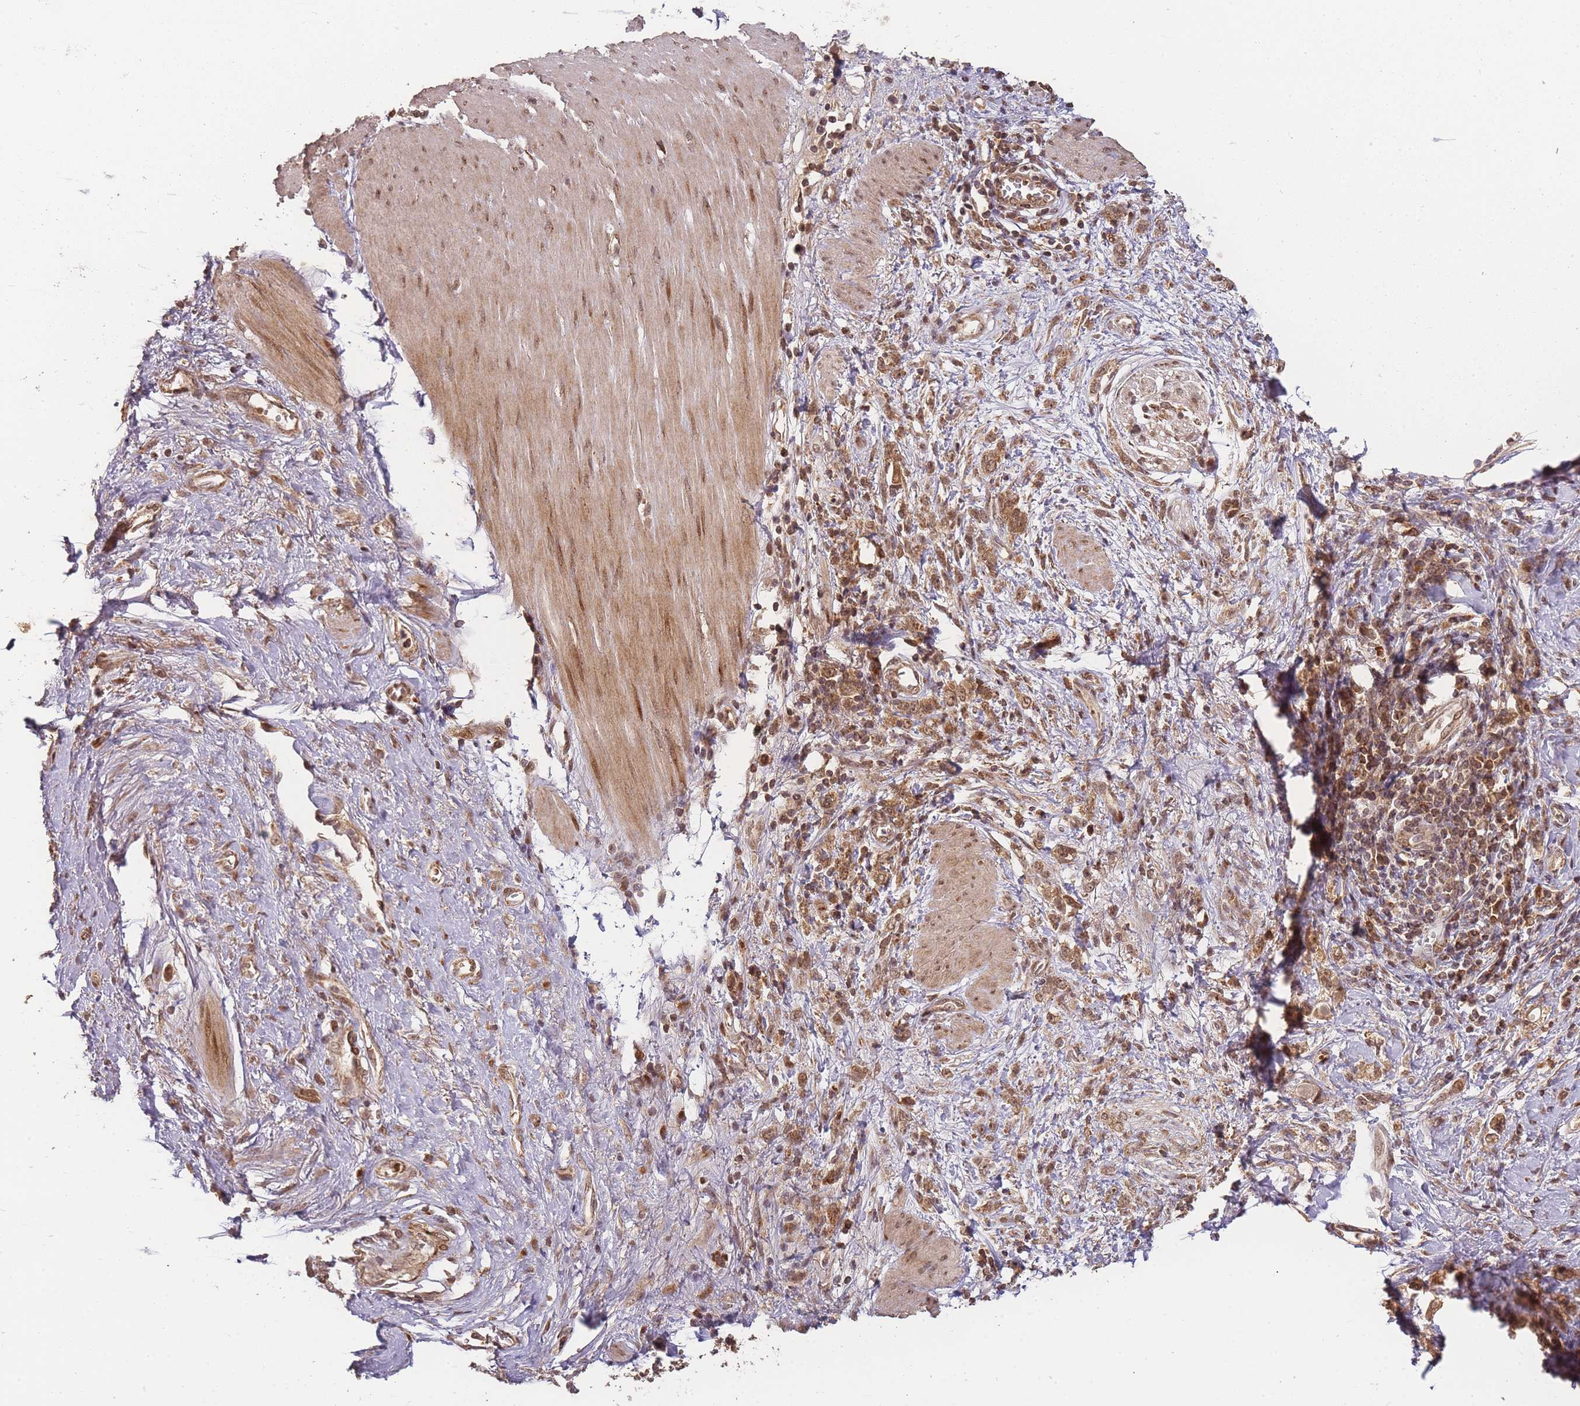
{"staining": {"intensity": "moderate", "quantity": ">75%", "location": "cytoplasmic/membranous,nuclear"}, "tissue": "stomach cancer", "cell_type": "Tumor cells", "image_type": "cancer", "snomed": [{"axis": "morphology", "description": "Adenocarcinoma, NOS"}, {"axis": "topography", "description": "Stomach"}], "caption": "A high-resolution micrograph shows IHC staining of stomach cancer (adenocarcinoma), which displays moderate cytoplasmic/membranous and nuclear staining in about >75% of tumor cells. The staining was performed using DAB, with brown indicating positive protein expression. Nuclei are stained blue with hematoxylin.", "gene": "ZNF497", "patient": {"sex": "female", "age": 76}}